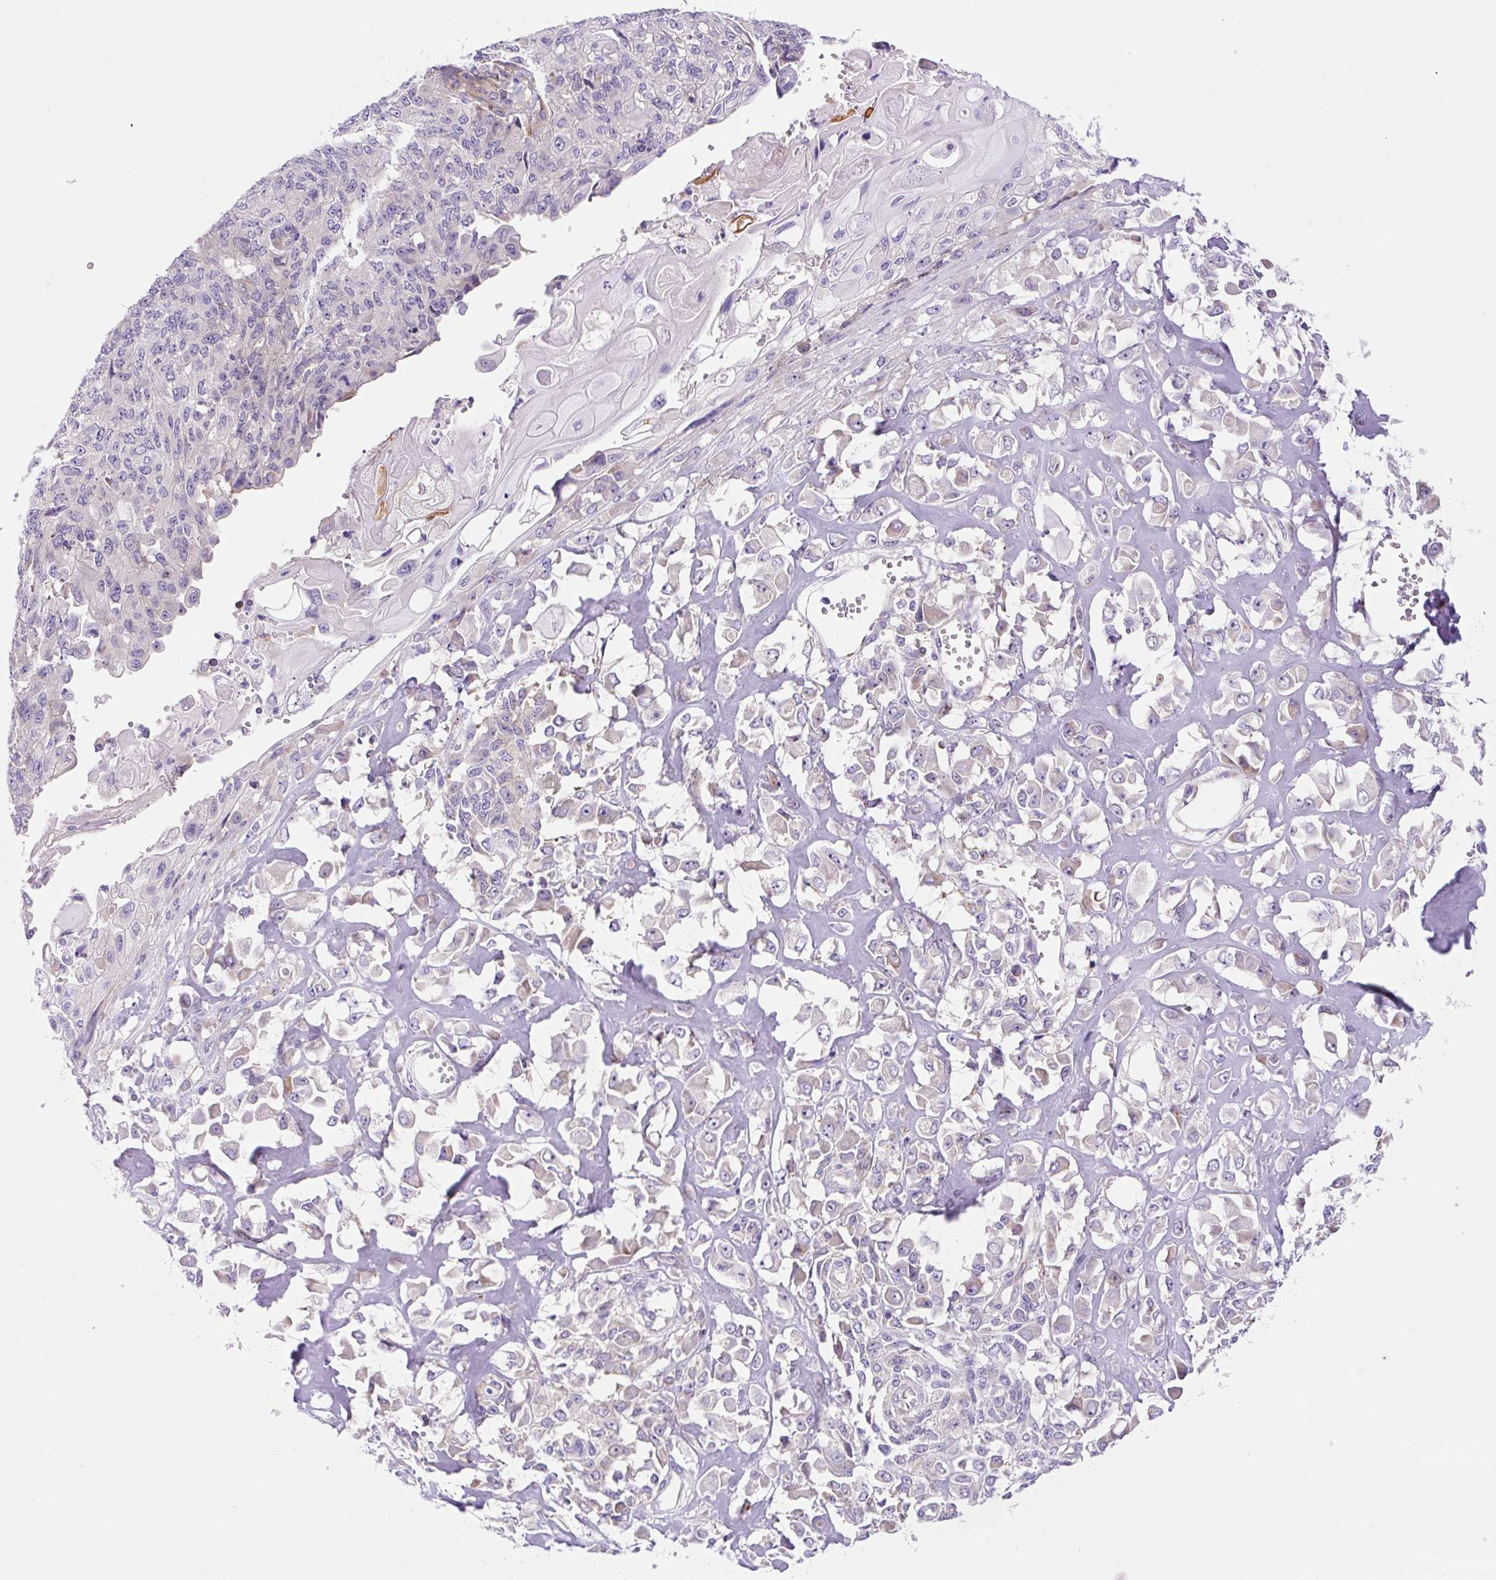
{"staining": {"intensity": "negative", "quantity": "none", "location": "none"}, "tissue": "endometrial cancer", "cell_type": "Tumor cells", "image_type": "cancer", "snomed": [{"axis": "morphology", "description": "Adenocarcinoma, NOS"}, {"axis": "topography", "description": "Endometrium"}], "caption": "Endometrial cancer was stained to show a protein in brown. There is no significant expression in tumor cells. Nuclei are stained in blue.", "gene": "ASB4", "patient": {"sex": "female", "age": 32}}